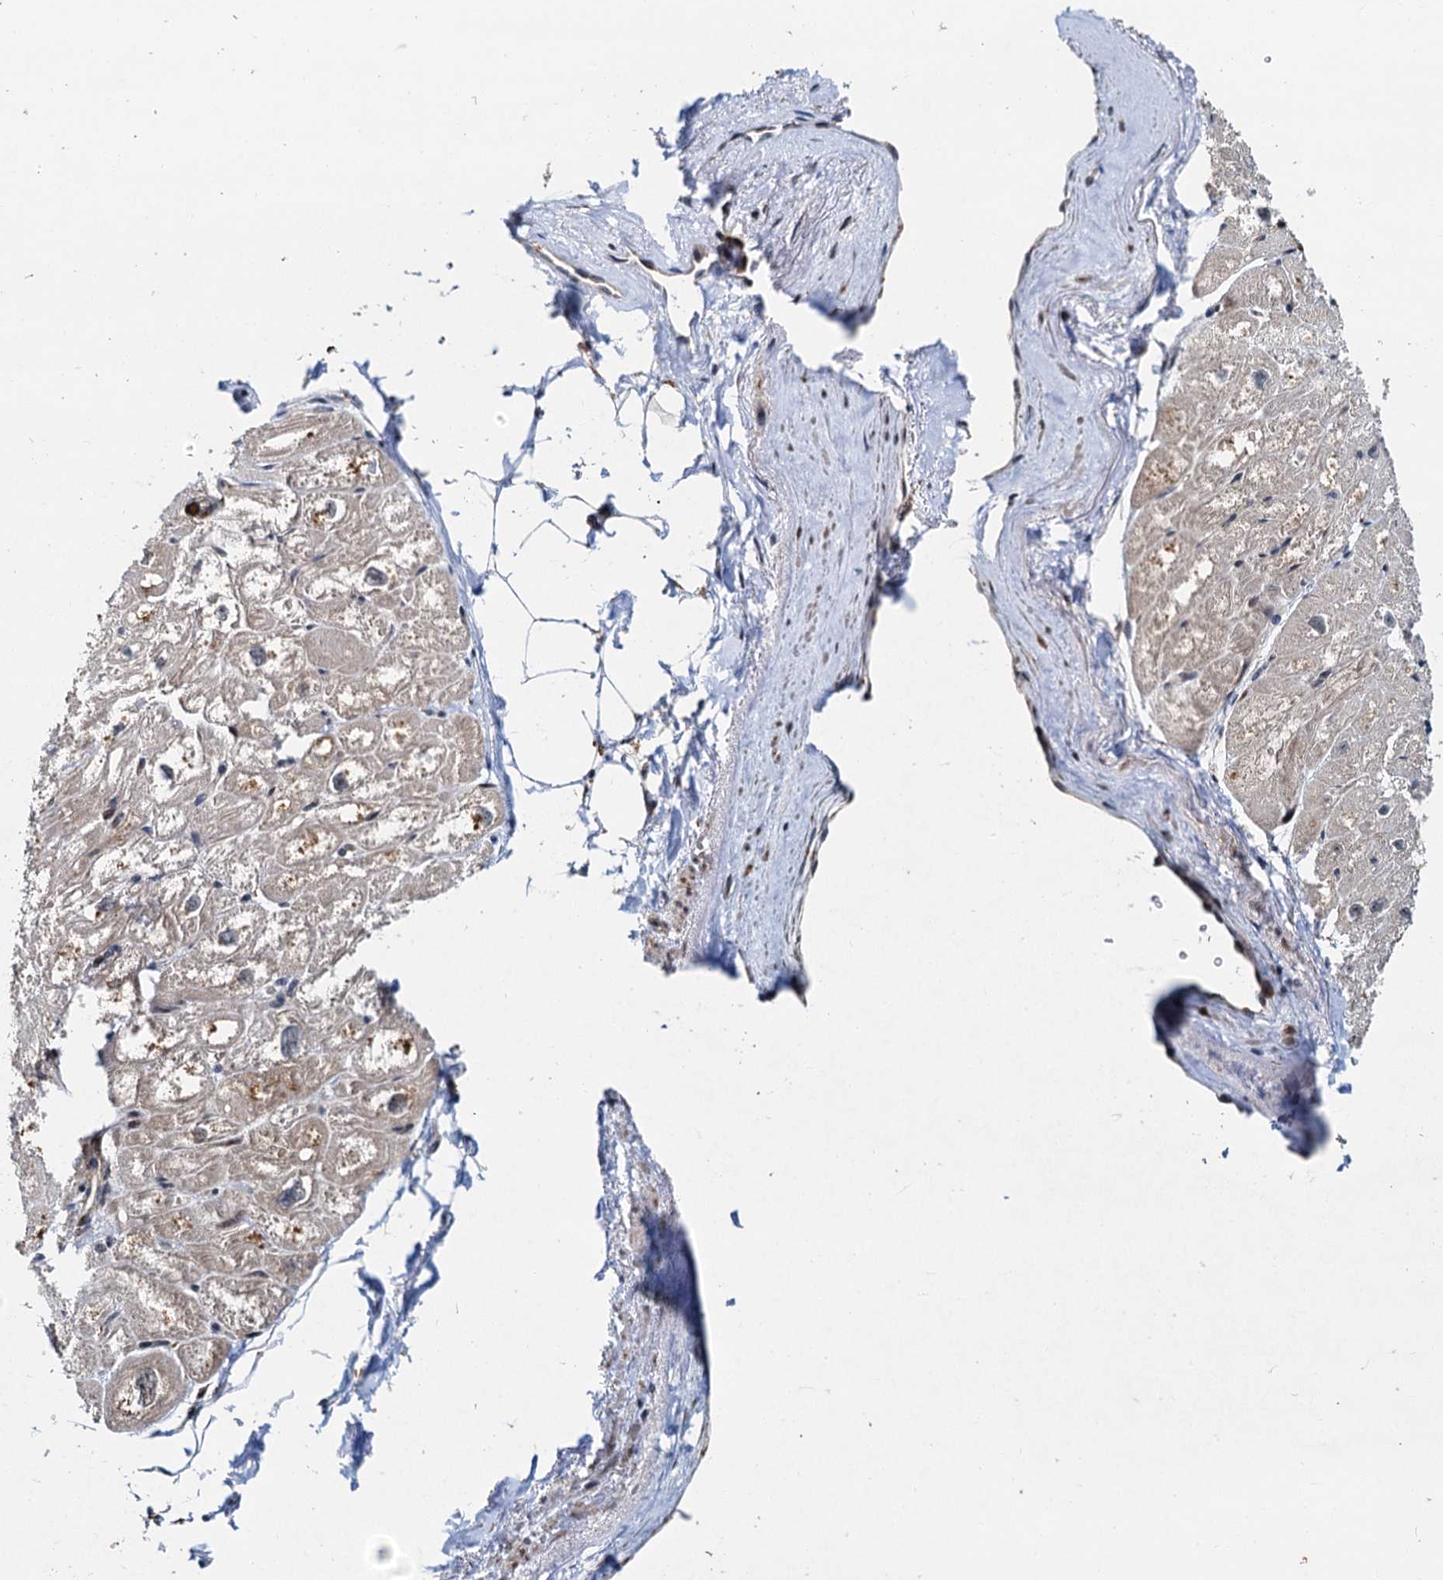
{"staining": {"intensity": "negative", "quantity": "none", "location": "none"}, "tissue": "heart muscle", "cell_type": "Cardiomyocytes", "image_type": "normal", "snomed": [{"axis": "morphology", "description": "Normal tissue, NOS"}, {"axis": "topography", "description": "Heart"}], "caption": "This is an immunohistochemistry micrograph of benign human heart muscle. There is no staining in cardiomyocytes.", "gene": "DNAJC21", "patient": {"sex": "male", "age": 50}}